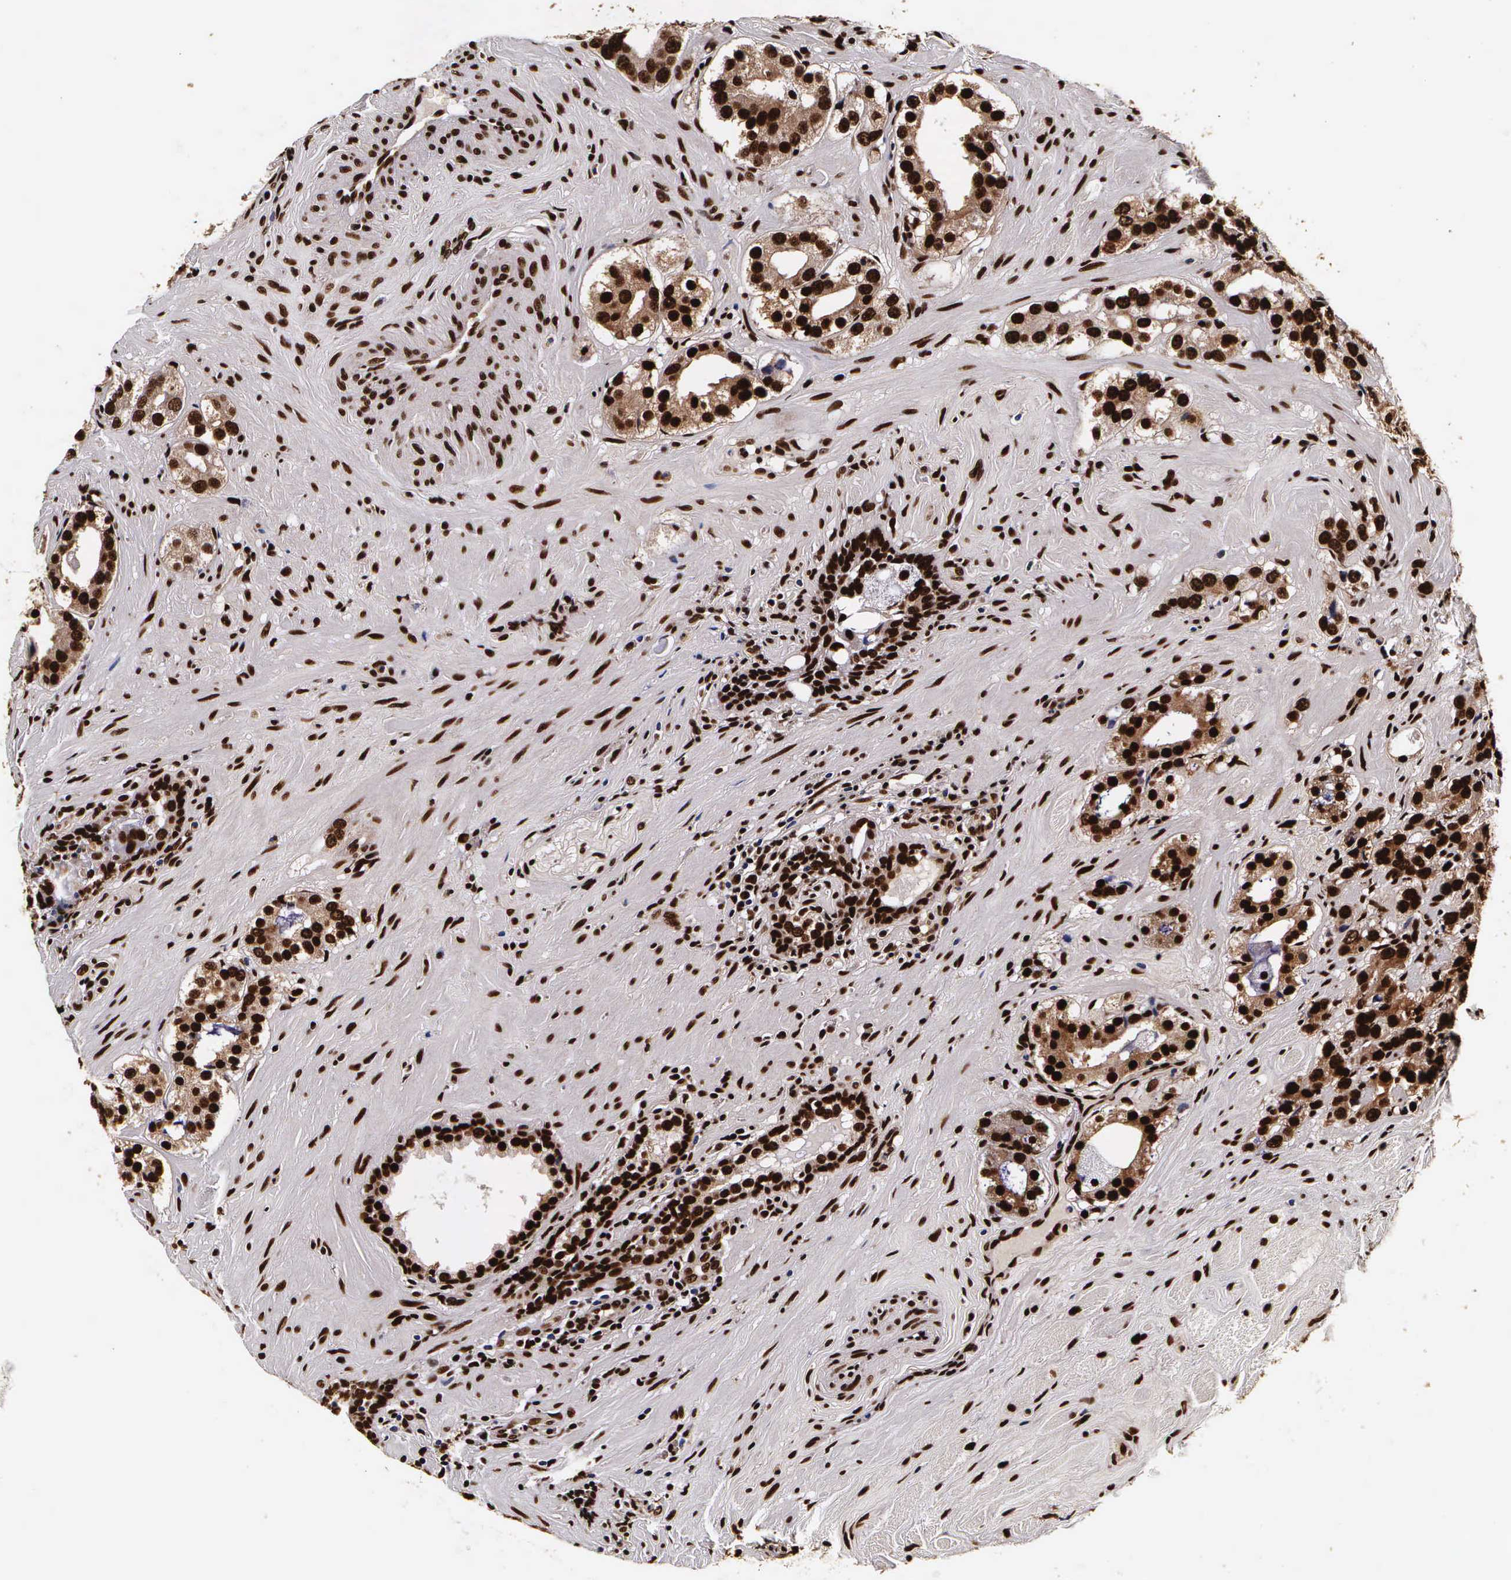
{"staining": {"intensity": "strong", "quantity": "25%-75%", "location": "nuclear"}, "tissue": "prostate cancer", "cell_type": "Tumor cells", "image_type": "cancer", "snomed": [{"axis": "morphology", "description": "Adenocarcinoma, Medium grade"}, {"axis": "topography", "description": "Prostate"}], "caption": "DAB immunohistochemical staining of prostate medium-grade adenocarcinoma demonstrates strong nuclear protein positivity in about 25%-75% of tumor cells.", "gene": "PABPN1", "patient": {"sex": "male", "age": 73}}